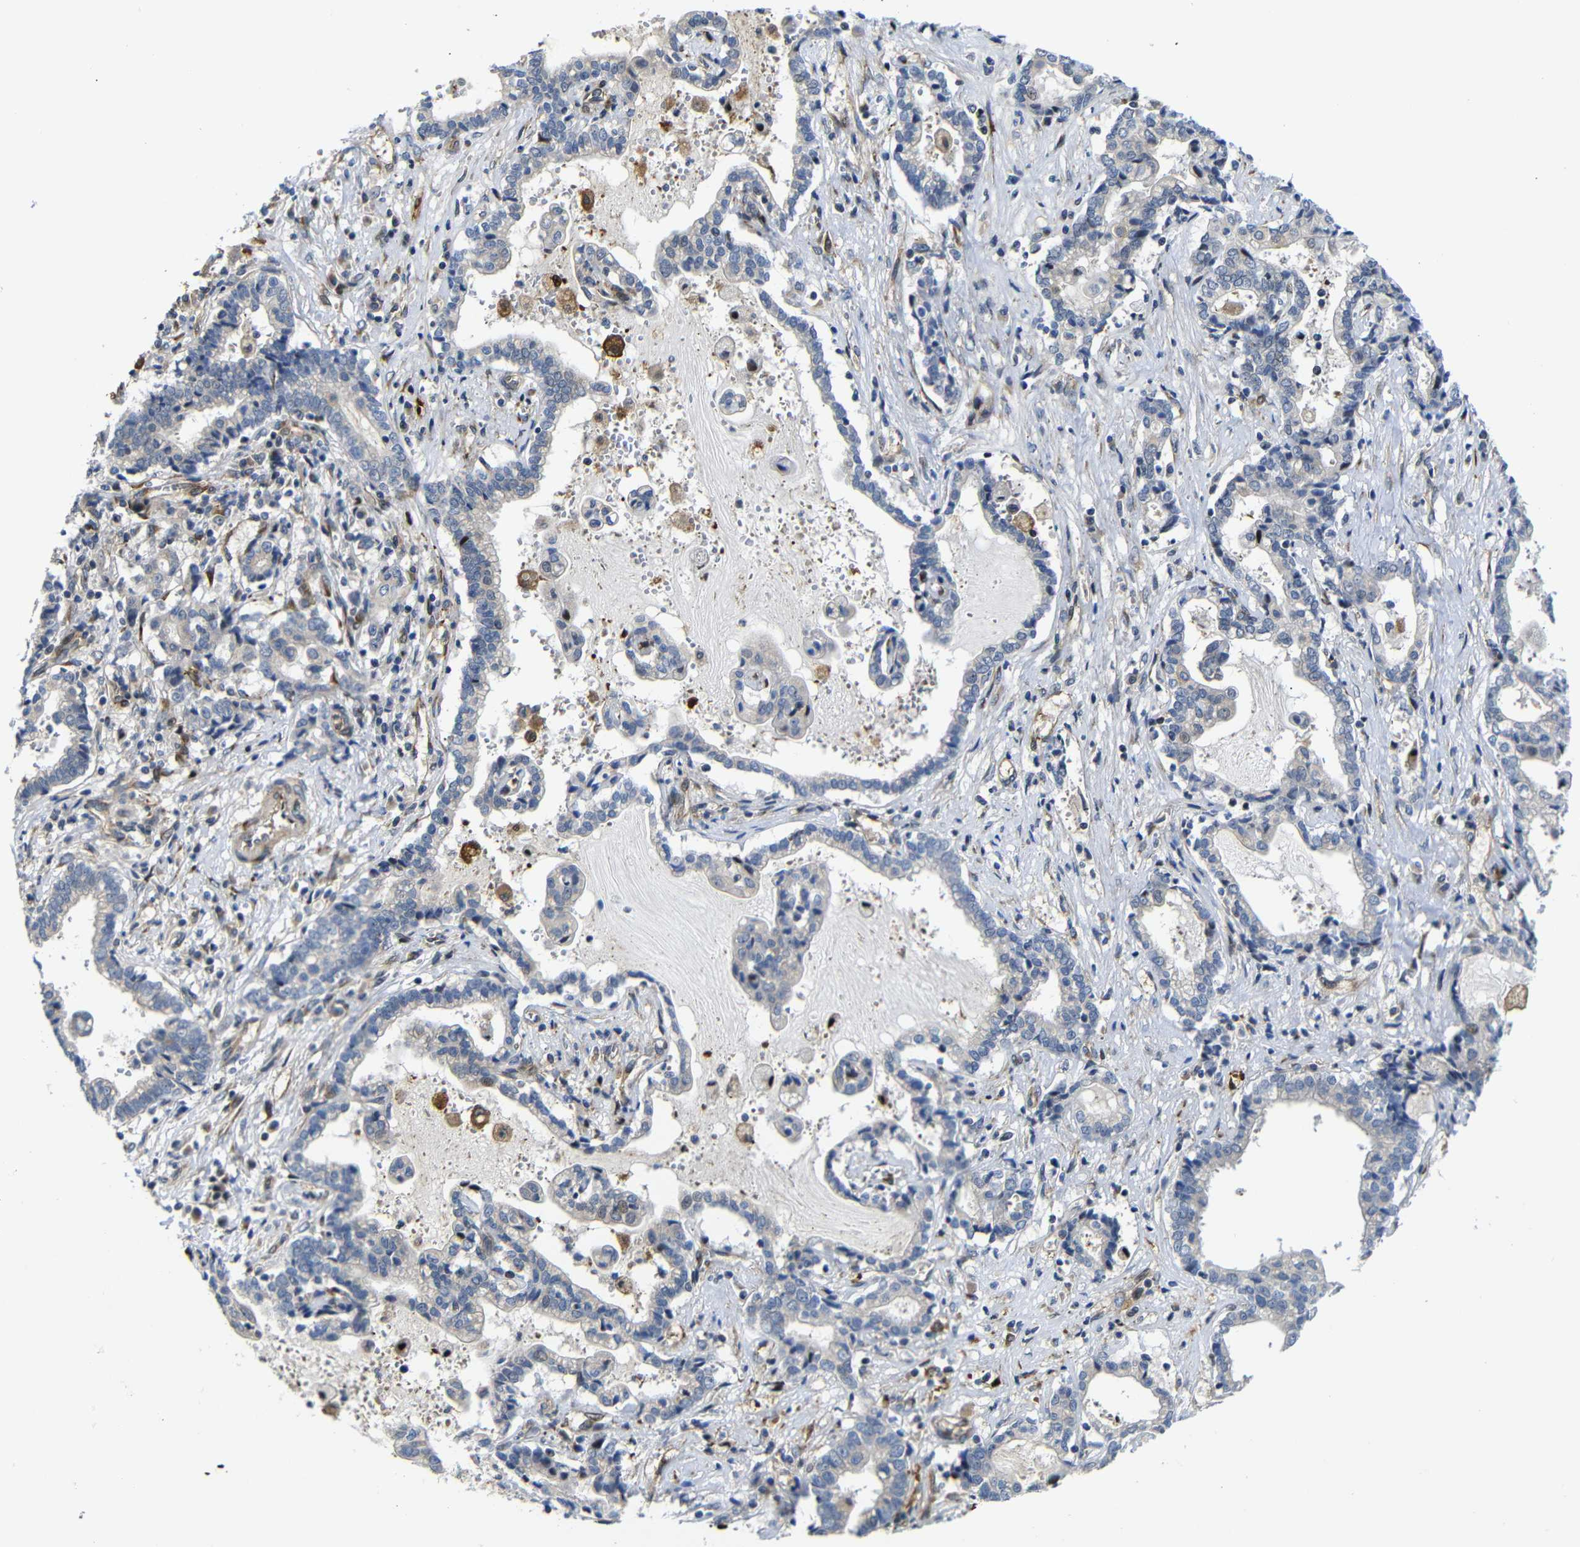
{"staining": {"intensity": "weak", "quantity": "<25%", "location": "cytoplasmic/membranous"}, "tissue": "liver cancer", "cell_type": "Tumor cells", "image_type": "cancer", "snomed": [{"axis": "morphology", "description": "Cholangiocarcinoma"}, {"axis": "topography", "description": "Liver"}], "caption": "DAB immunohistochemical staining of human liver cholangiocarcinoma demonstrates no significant positivity in tumor cells.", "gene": "PARP14", "patient": {"sex": "male", "age": 57}}